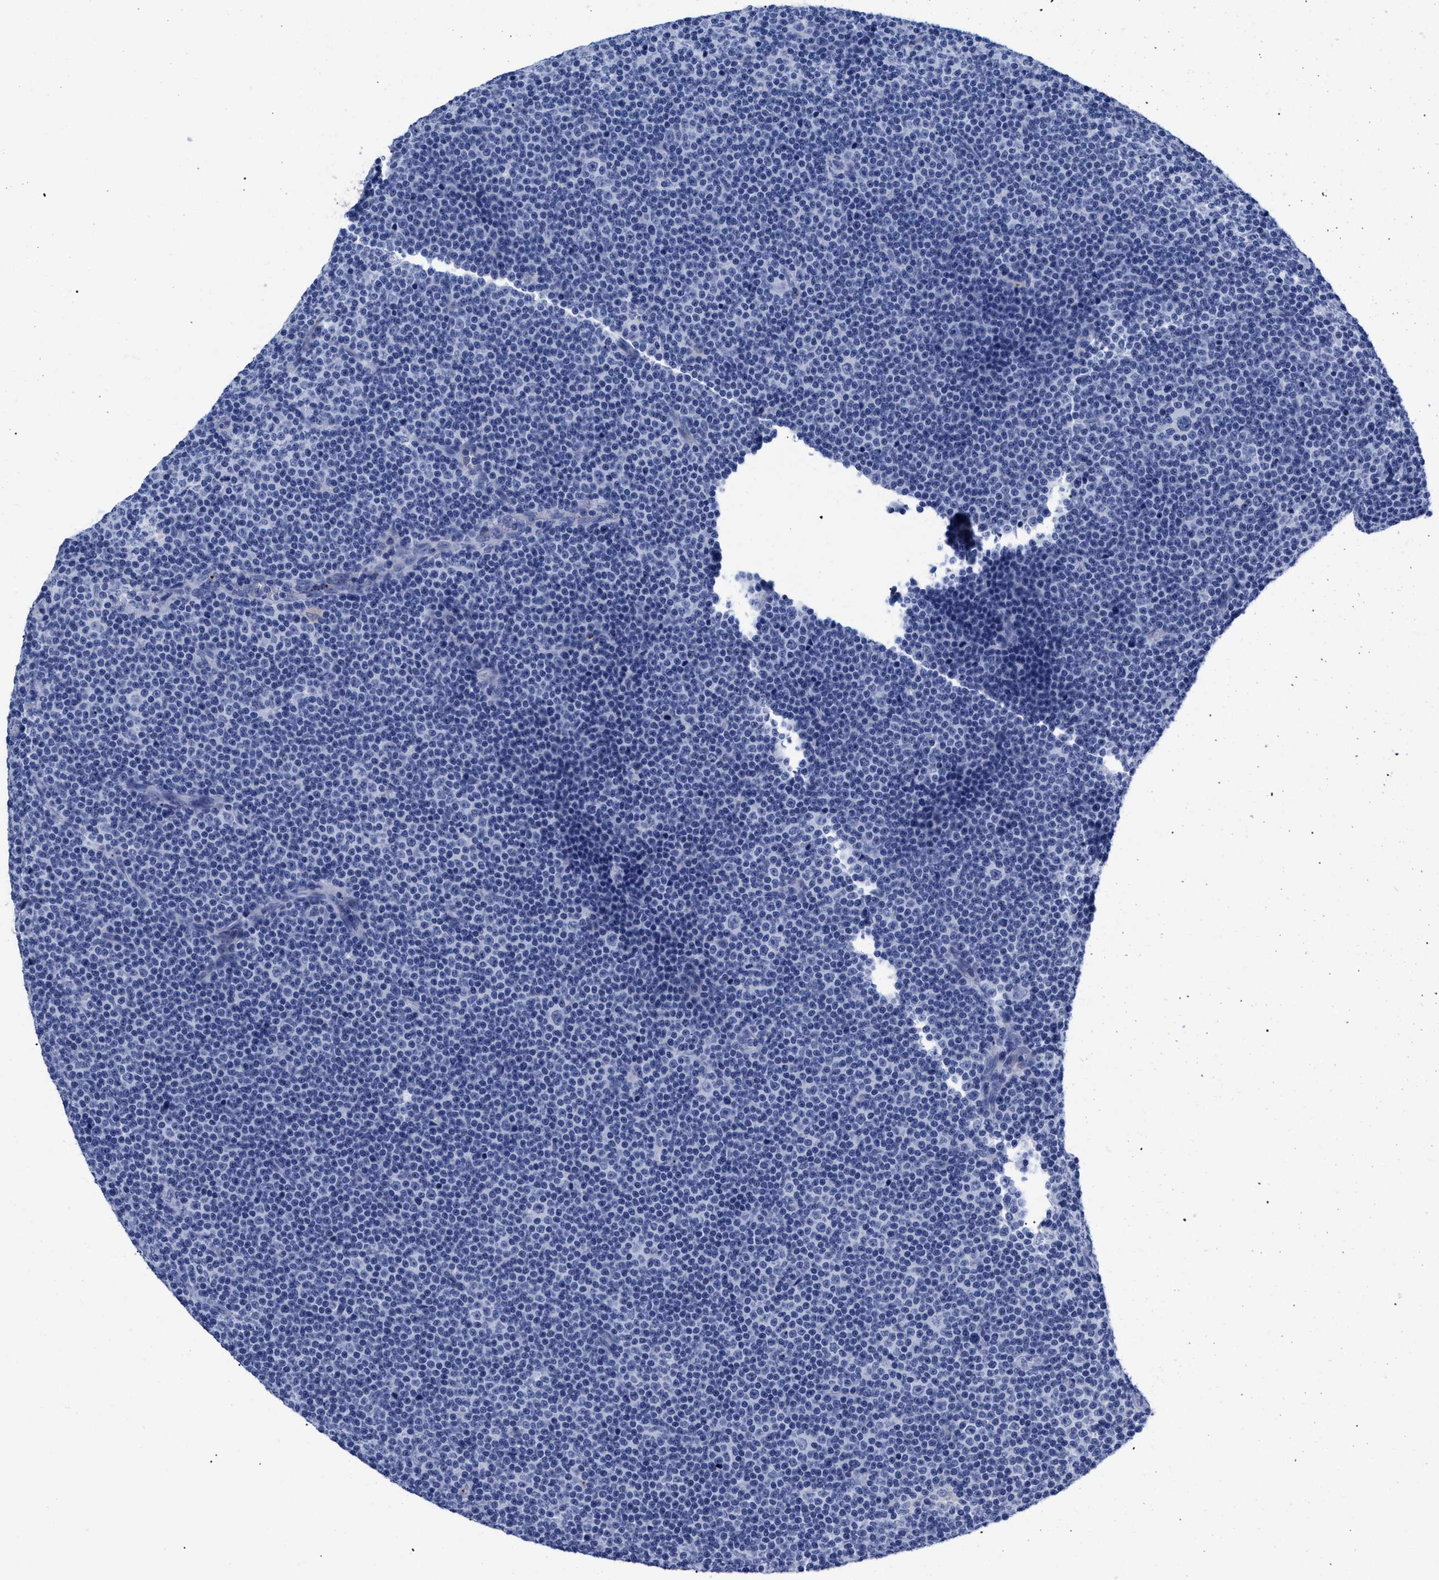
{"staining": {"intensity": "negative", "quantity": "none", "location": "none"}, "tissue": "lymphoma", "cell_type": "Tumor cells", "image_type": "cancer", "snomed": [{"axis": "morphology", "description": "Malignant lymphoma, non-Hodgkin's type, Low grade"}, {"axis": "topography", "description": "Lymph node"}], "caption": "DAB (3,3'-diaminobenzidine) immunohistochemical staining of human low-grade malignant lymphoma, non-Hodgkin's type reveals no significant expression in tumor cells.", "gene": "TREML1", "patient": {"sex": "female", "age": 67}}